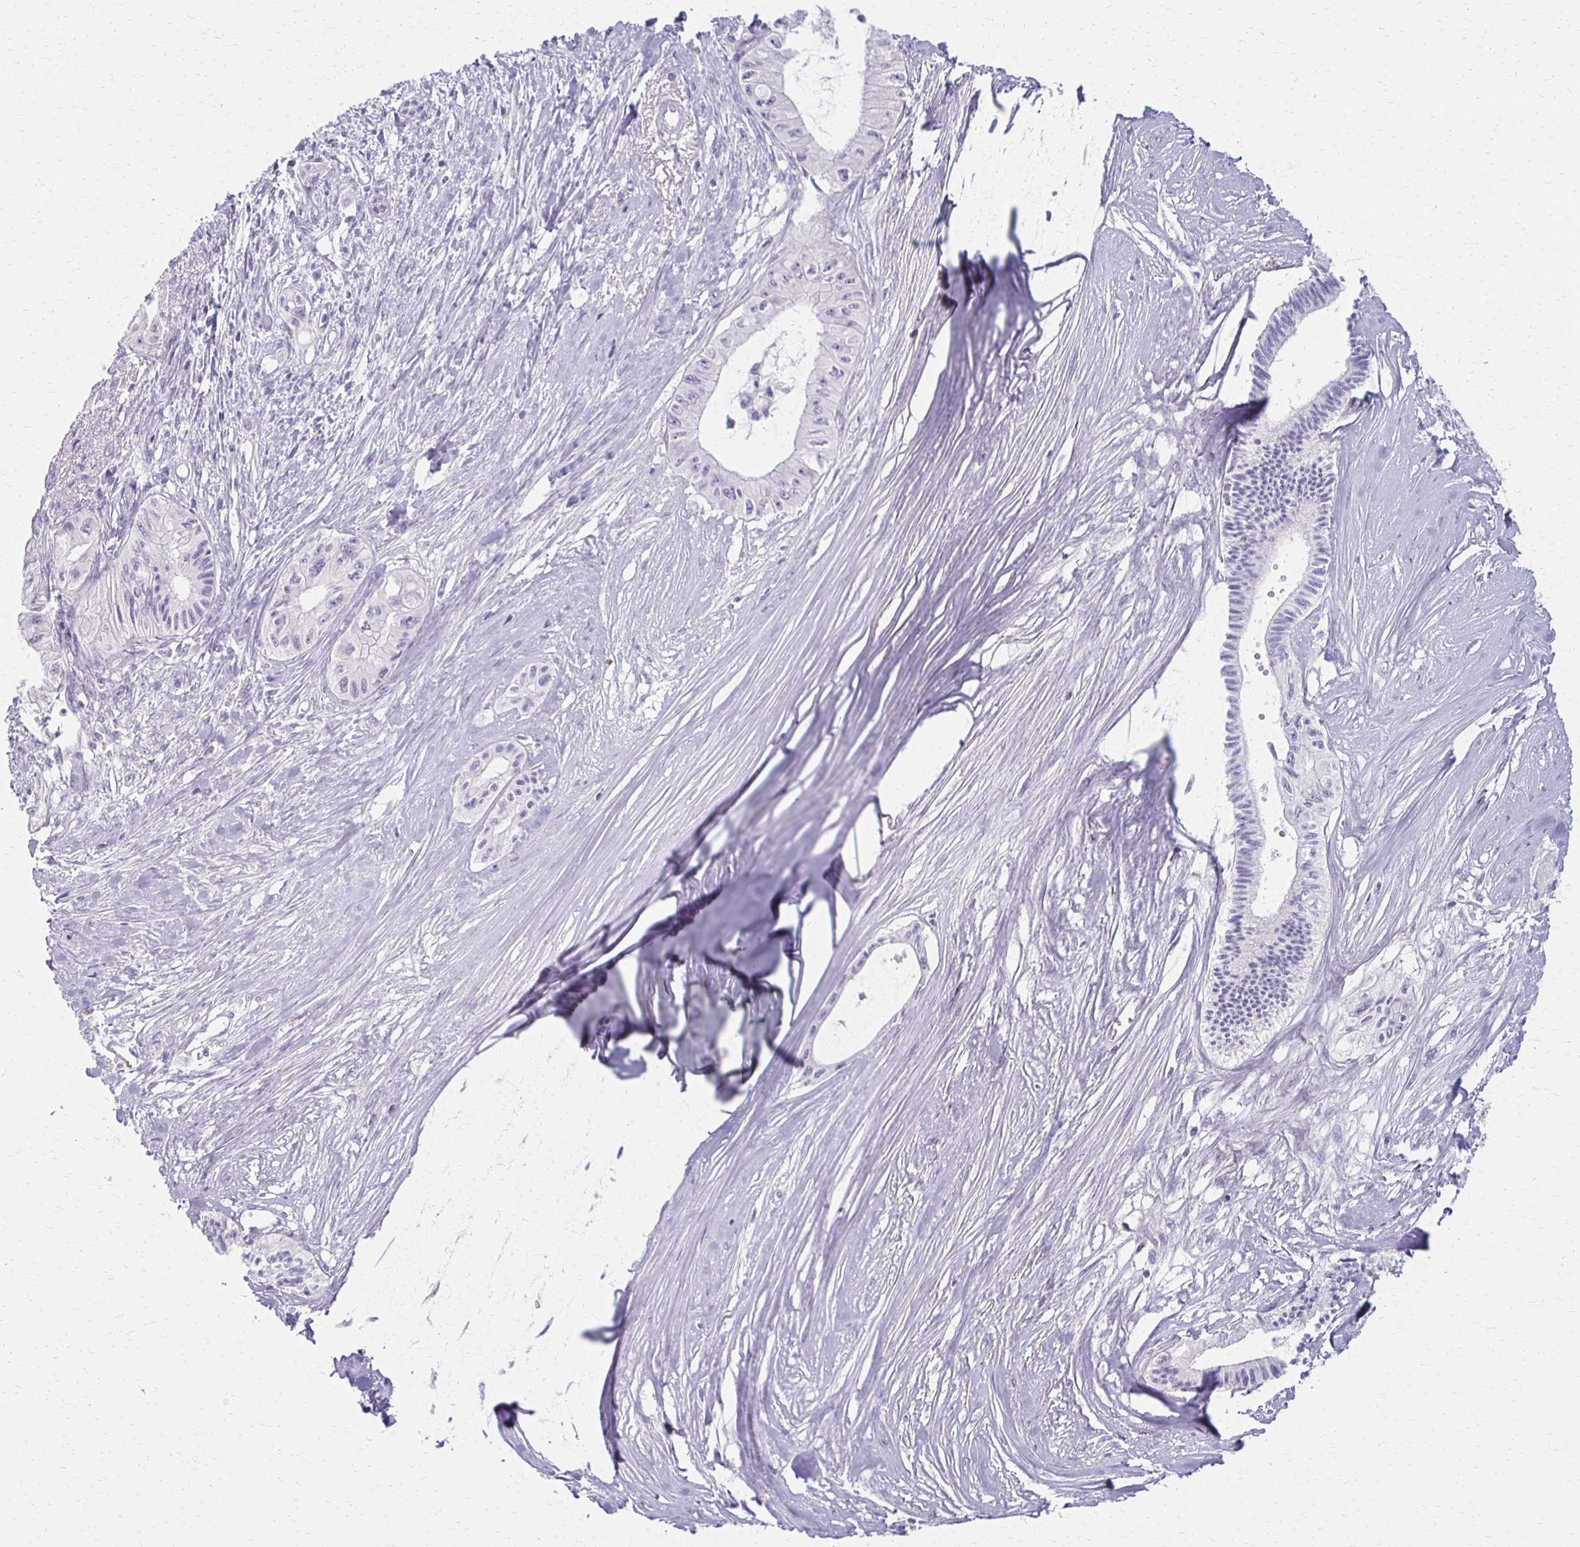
{"staining": {"intensity": "negative", "quantity": "none", "location": "none"}, "tissue": "pancreatic cancer", "cell_type": "Tumor cells", "image_type": "cancer", "snomed": [{"axis": "morphology", "description": "Adenocarcinoma, NOS"}, {"axis": "topography", "description": "Pancreas"}], "caption": "This is a photomicrograph of immunohistochemistry staining of pancreatic cancer, which shows no staining in tumor cells.", "gene": "FOXO4", "patient": {"sex": "male", "age": 71}}